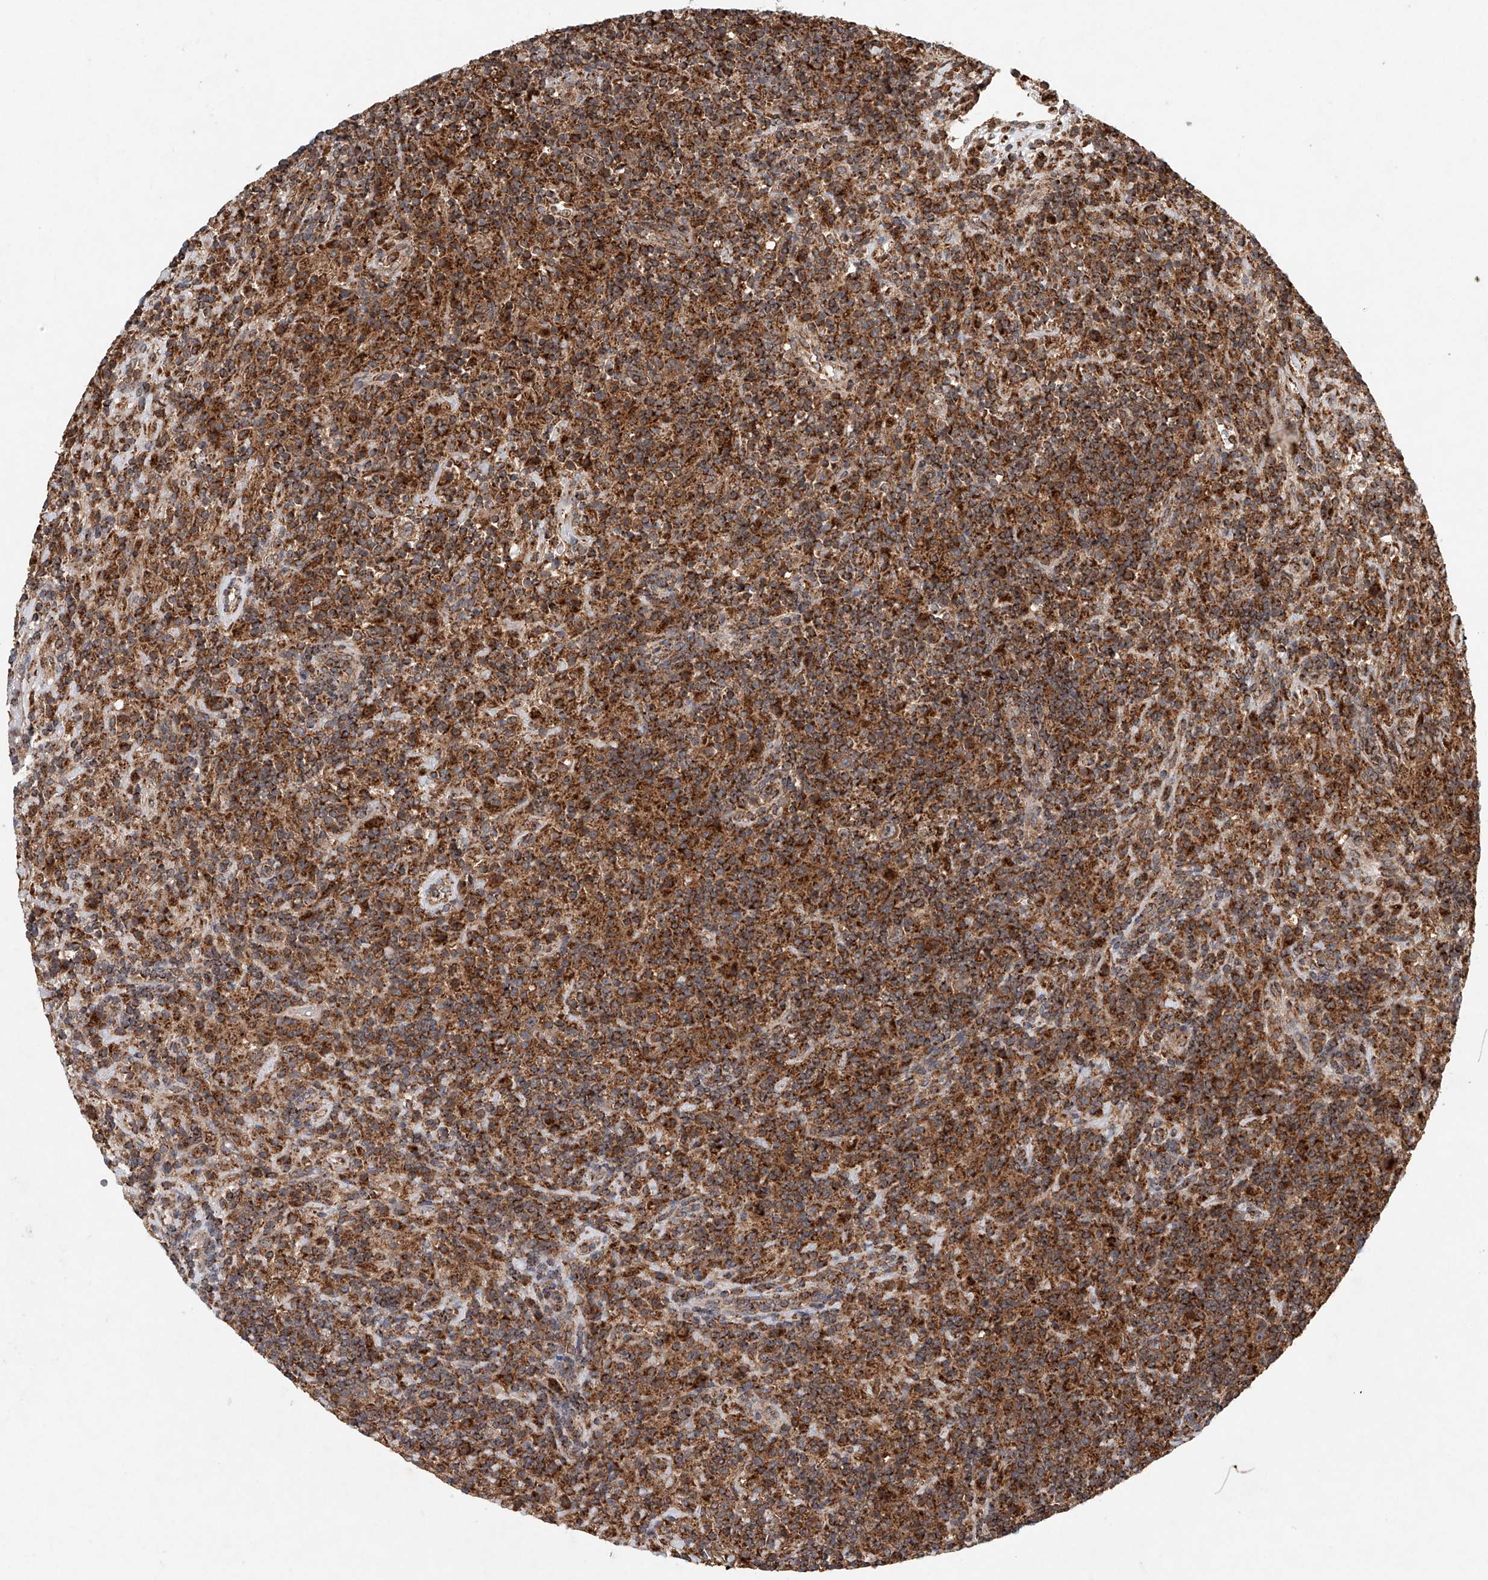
{"staining": {"intensity": "moderate", "quantity": ">75%", "location": "cytoplasmic/membranous"}, "tissue": "lymphoma", "cell_type": "Tumor cells", "image_type": "cancer", "snomed": [{"axis": "morphology", "description": "Hodgkin's disease, NOS"}, {"axis": "topography", "description": "Lymph node"}], "caption": "Immunohistochemical staining of lymphoma demonstrates moderate cytoplasmic/membranous protein staining in about >75% of tumor cells. (Stains: DAB (3,3'-diaminobenzidine) in brown, nuclei in blue, Microscopy: brightfield microscopy at high magnification).", "gene": "DCAF11", "patient": {"sex": "male", "age": 70}}